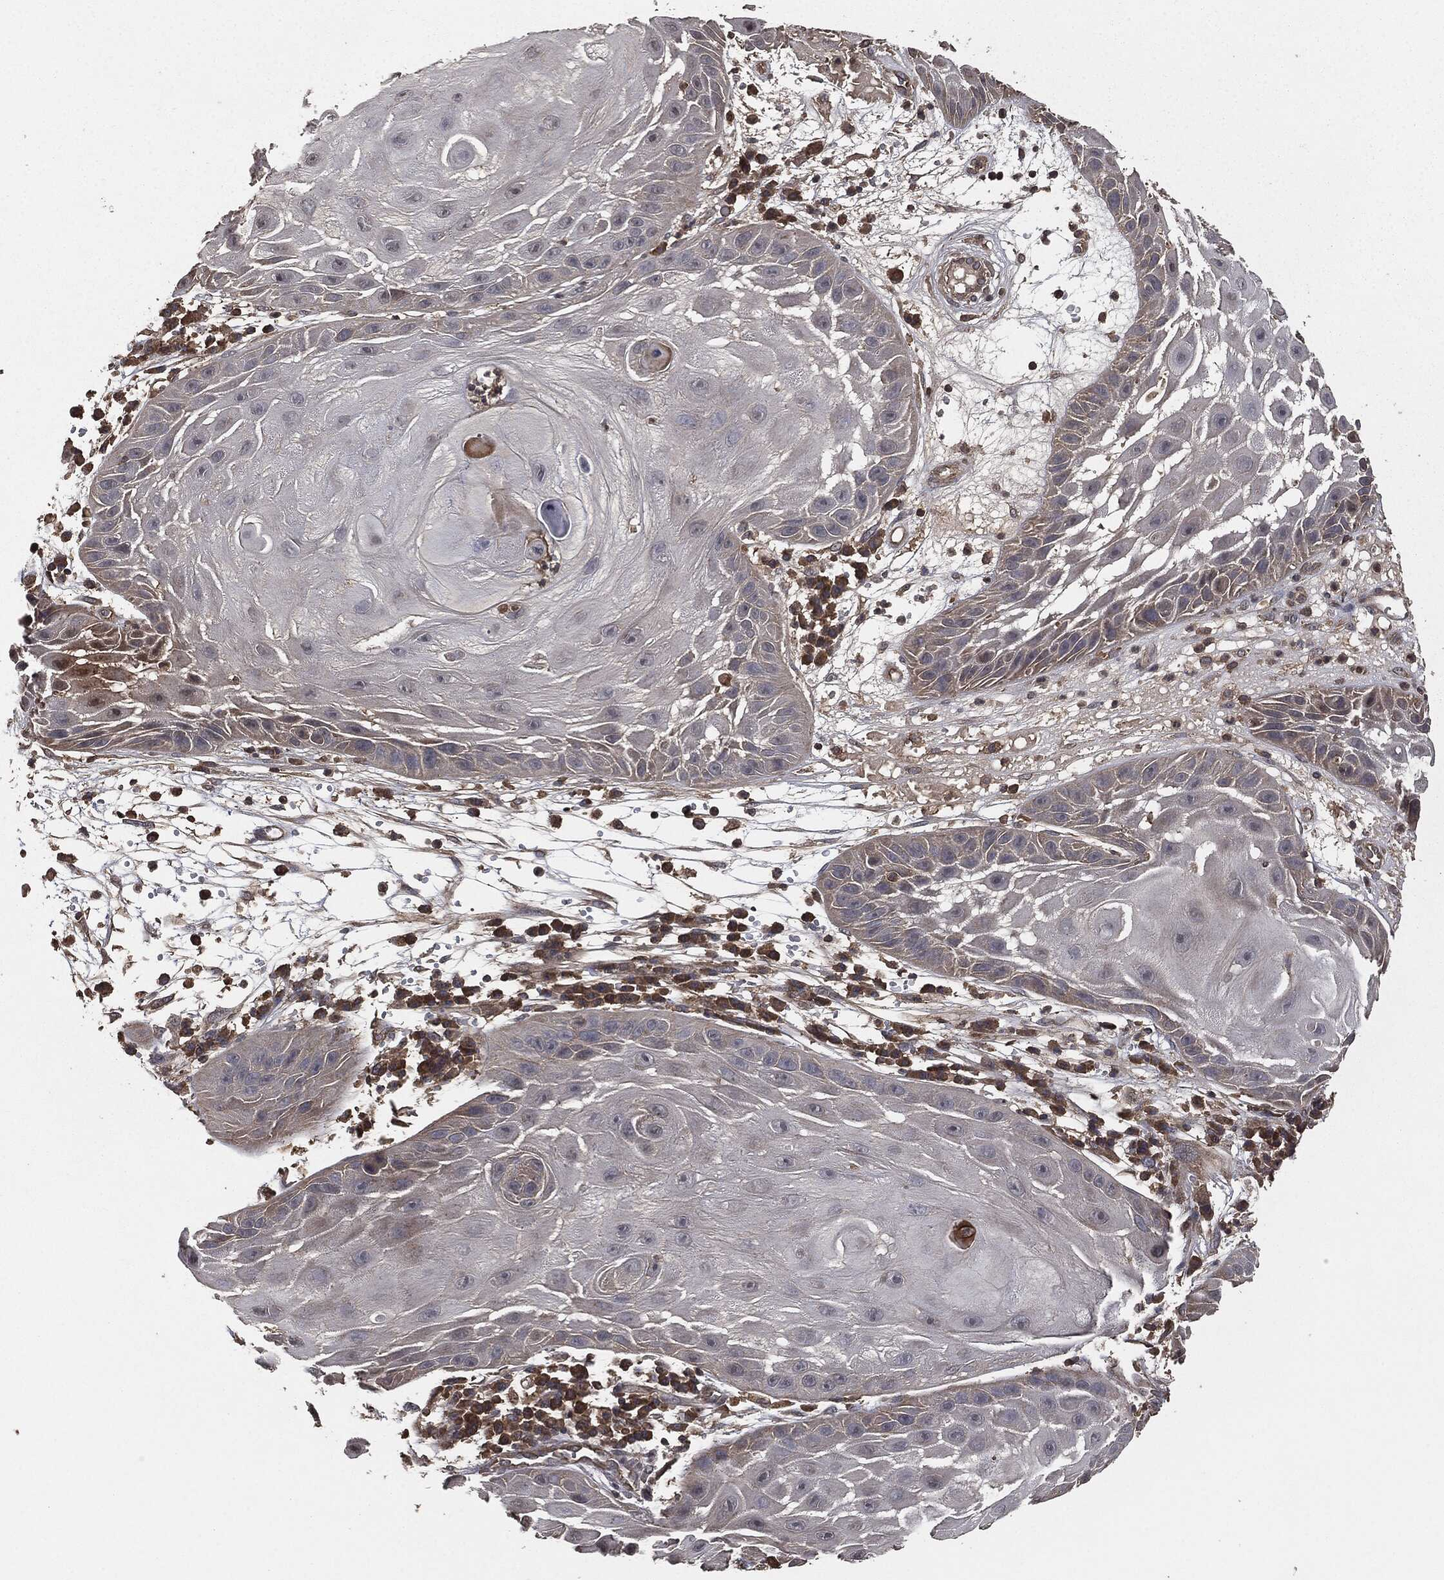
{"staining": {"intensity": "negative", "quantity": "none", "location": "none"}, "tissue": "skin cancer", "cell_type": "Tumor cells", "image_type": "cancer", "snomed": [{"axis": "morphology", "description": "Normal tissue, NOS"}, {"axis": "morphology", "description": "Squamous cell carcinoma, NOS"}, {"axis": "topography", "description": "Skin"}], "caption": "An image of human squamous cell carcinoma (skin) is negative for staining in tumor cells. (Stains: DAB IHC with hematoxylin counter stain, Microscopy: brightfield microscopy at high magnification).", "gene": "ERBIN", "patient": {"sex": "male", "age": 79}}